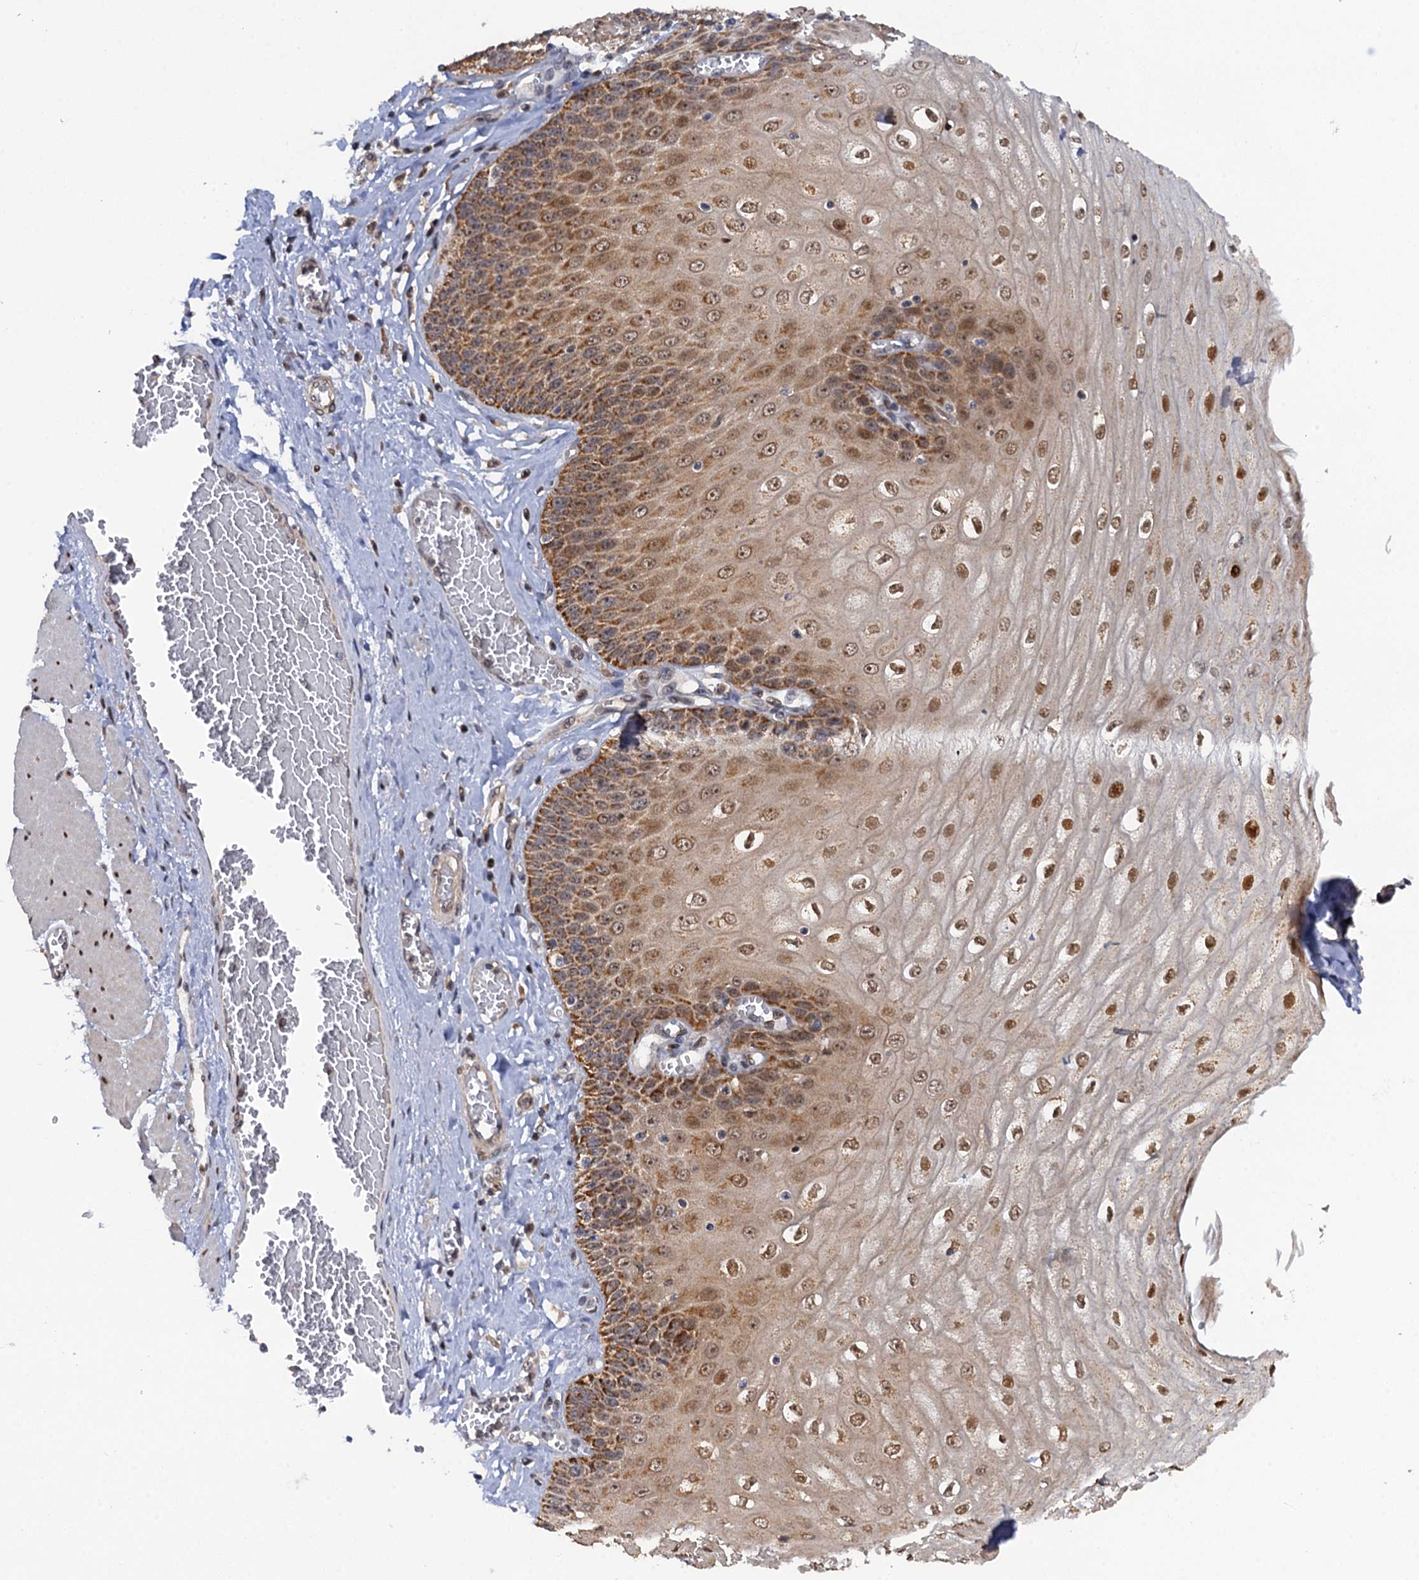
{"staining": {"intensity": "moderate", "quantity": ">75%", "location": "cytoplasmic/membranous,nuclear"}, "tissue": "esophagus", "cell_type": "Squamous epithelial cells", "image_type": "normal", "snomed": [{"axis": "morphology", "description": "Normal tissue, NOS"}, {"axis": "topography", "description": "Esophagus"}], "caption": "Squamous epithelial cells exhibit medium levels of moderate cytoplasmic/membranous,nuclear expression in approximately >75% of cells in normal esophagus.", "gene": "ZAR1L", "patient": {"sex": "male", "age": 60}}